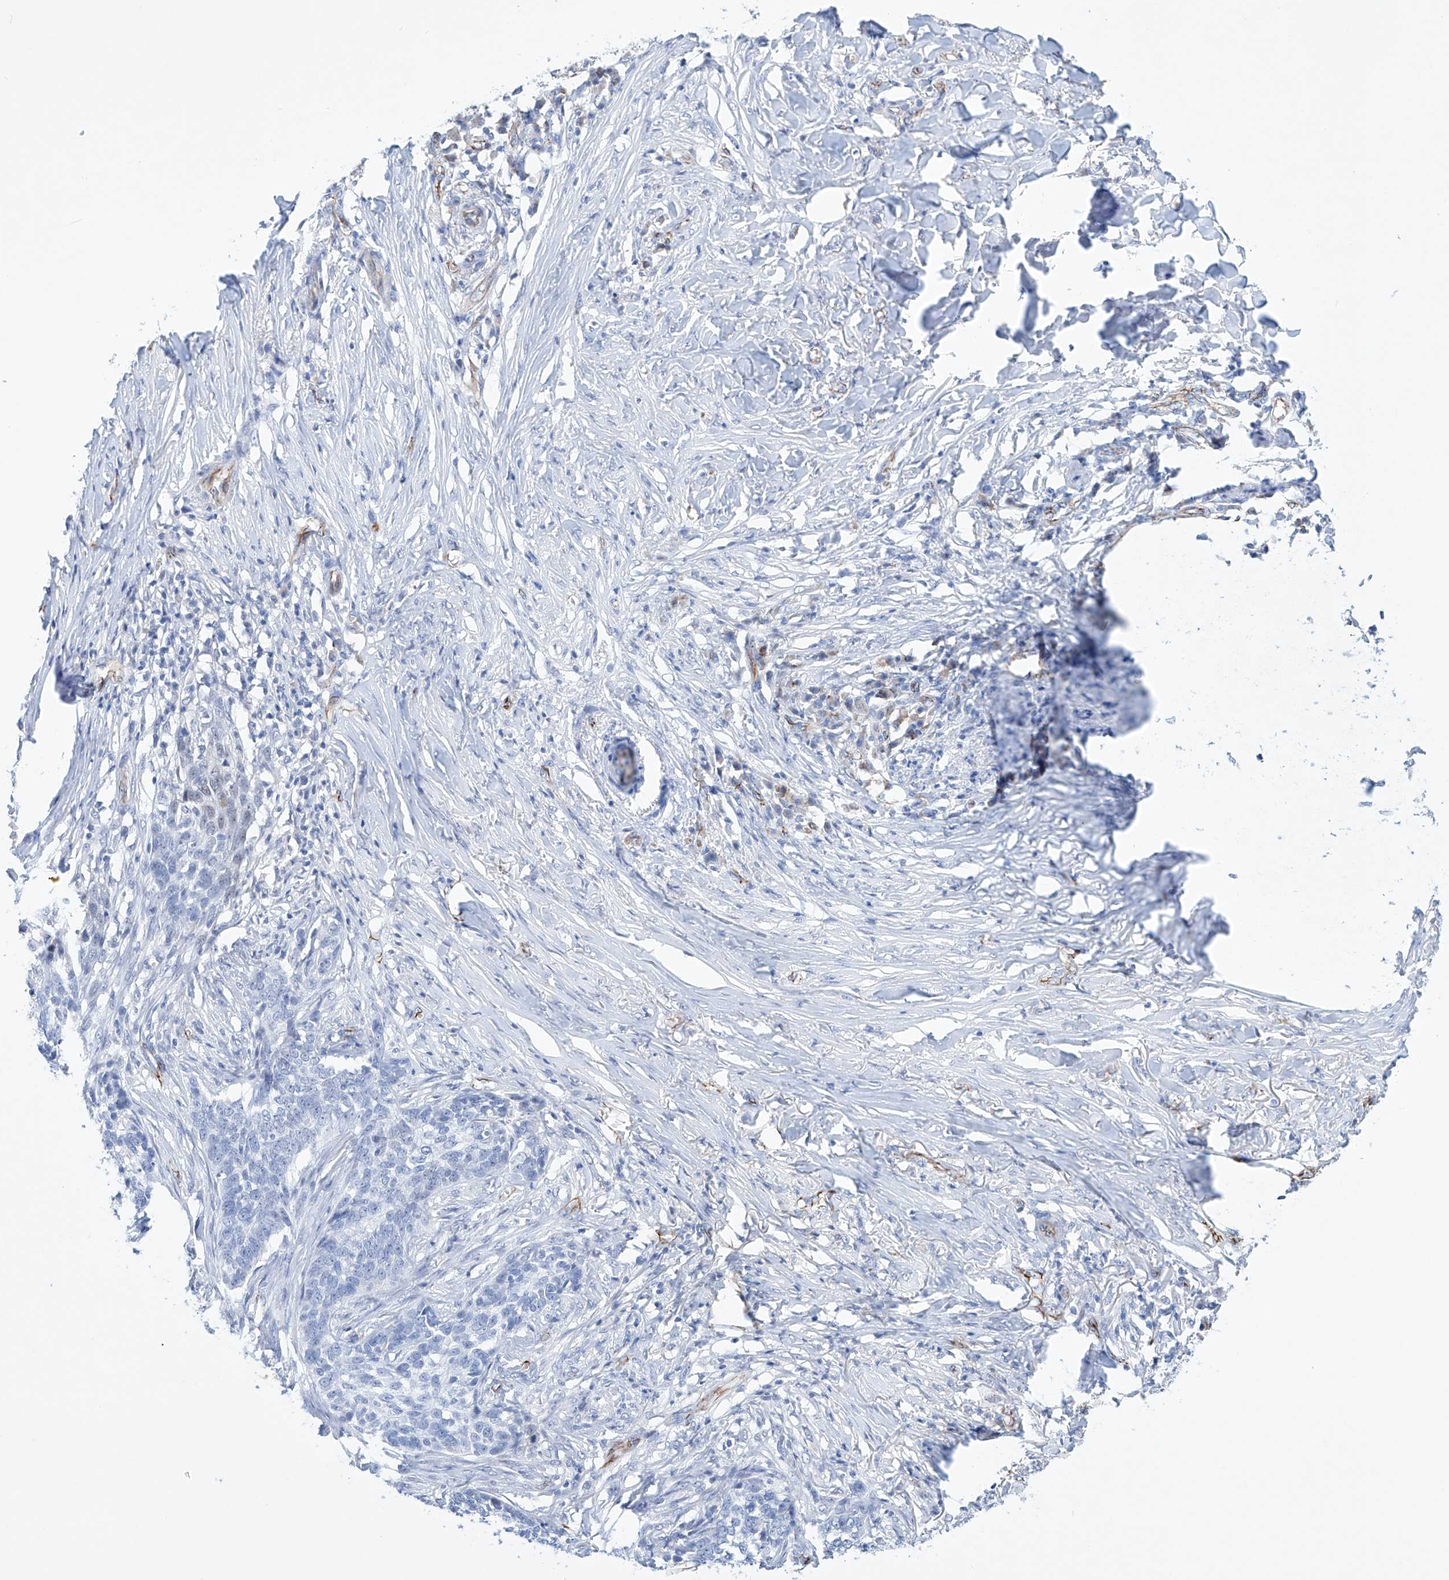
{"staining": {"intensity": "negative", "quantity": "none", "location": "none"}, "tissue": "skin cancer", "cell_type": "Tumor cells", "image_type": "cancer", "snomed": [{"axis": "morphology", "description": "Basal cell carcinoma"}, {"axis": "topography", "description": "Skin"}], "caption": "Immunohistochemical staining of human skin cancer exhibits no significant expression in tumor cells.", "gene": "ETV7", "patient": {"sex": "male", "age": 85}}